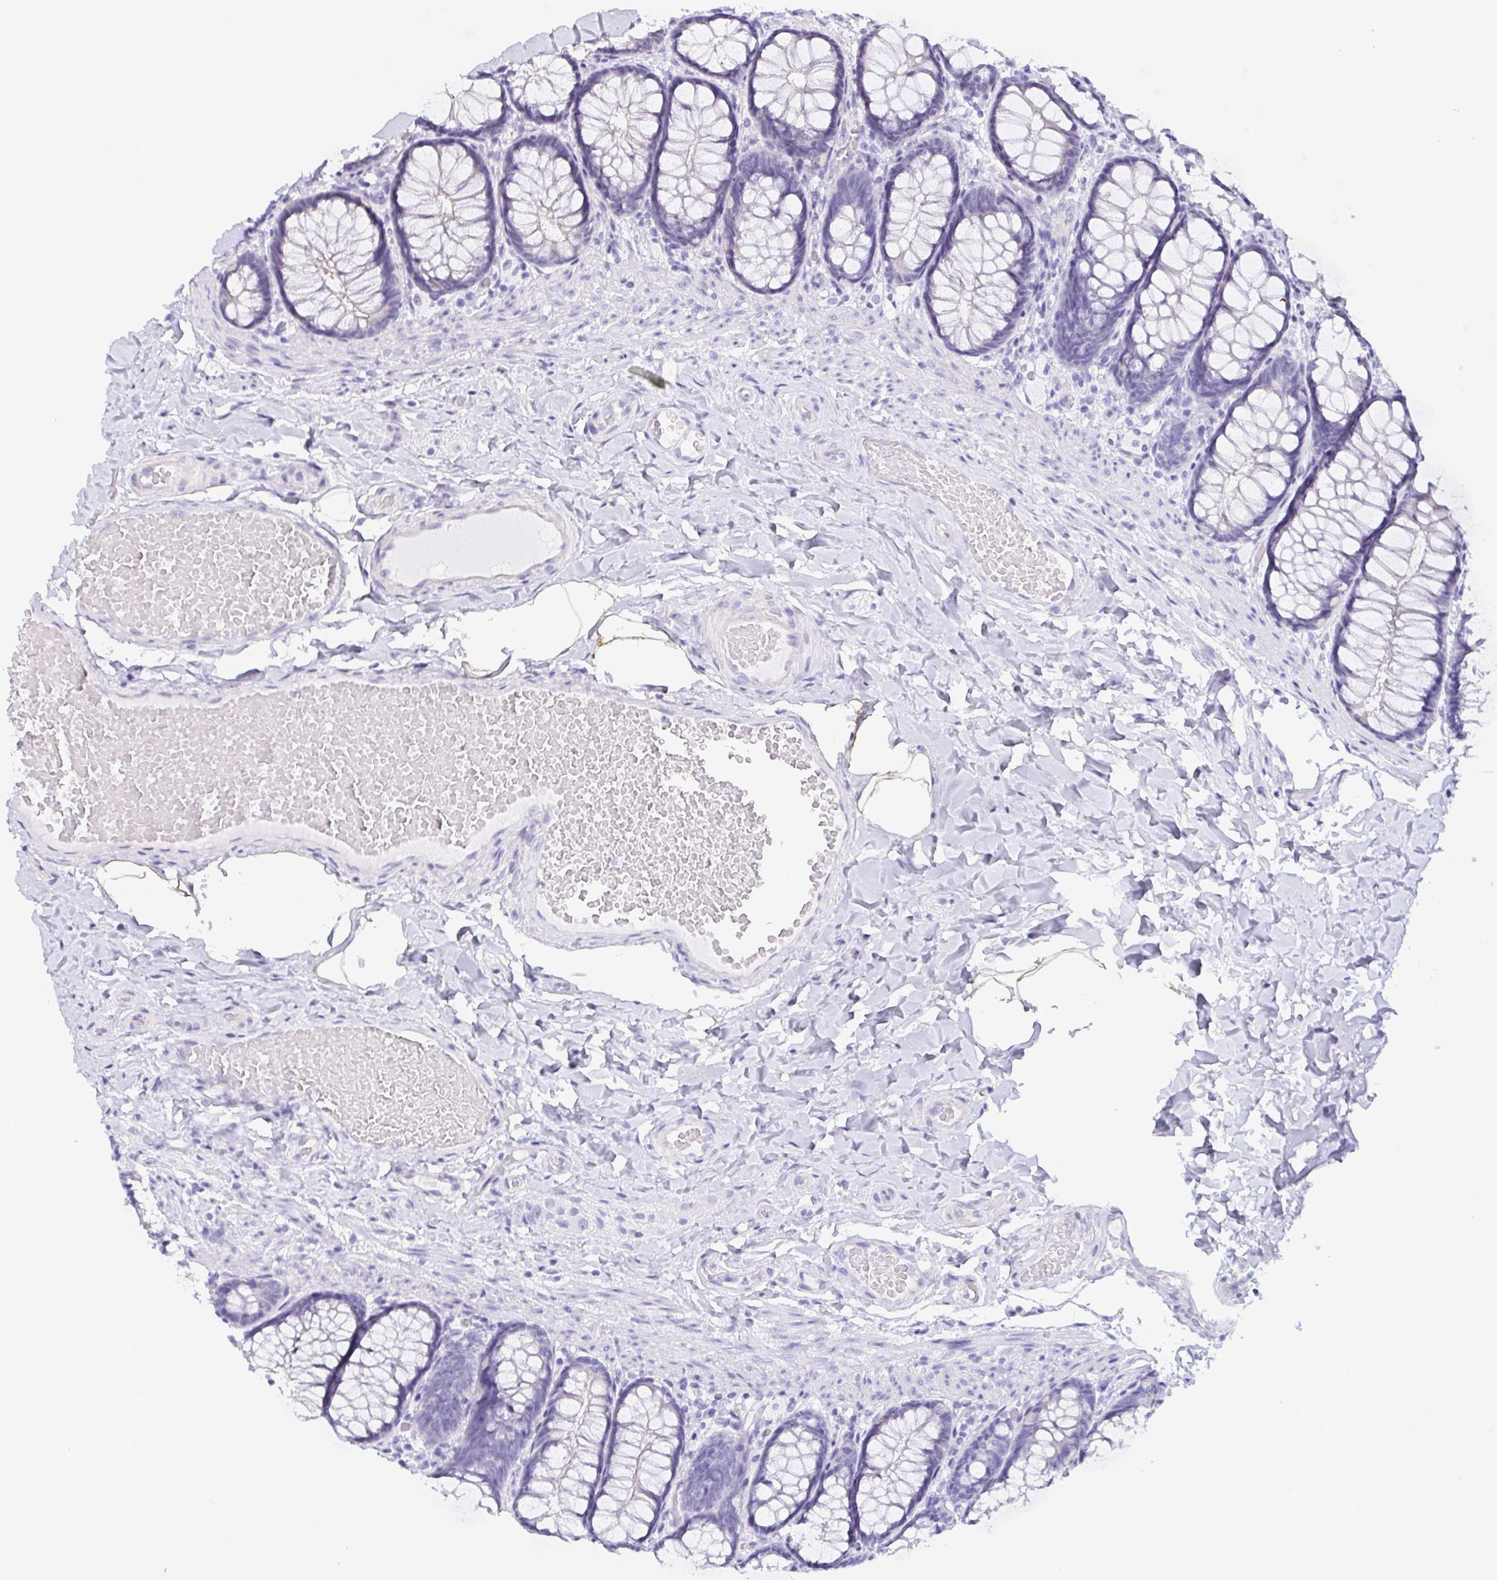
{"staining": {"intensity": "negative", "quantity": "none", "location": "none"}, "tissue": "colon", "cell_type": "Endothelial cells", "image_type": "normal", "snomed": [{"axis": "morphology", "description": "Normal tissue, NOS"}, {"axis": "topography", "description": "Colon"}], "caption": "High power microscopy micrograph of an IHC micrograph of unremarkable colon, revealing no significant staining in endothelial cells. (DAB immunohistochemistry (IHC), high magnification).", "gene": "ENSG00000275778", "patient": {"sex": "male", "age": 47}}